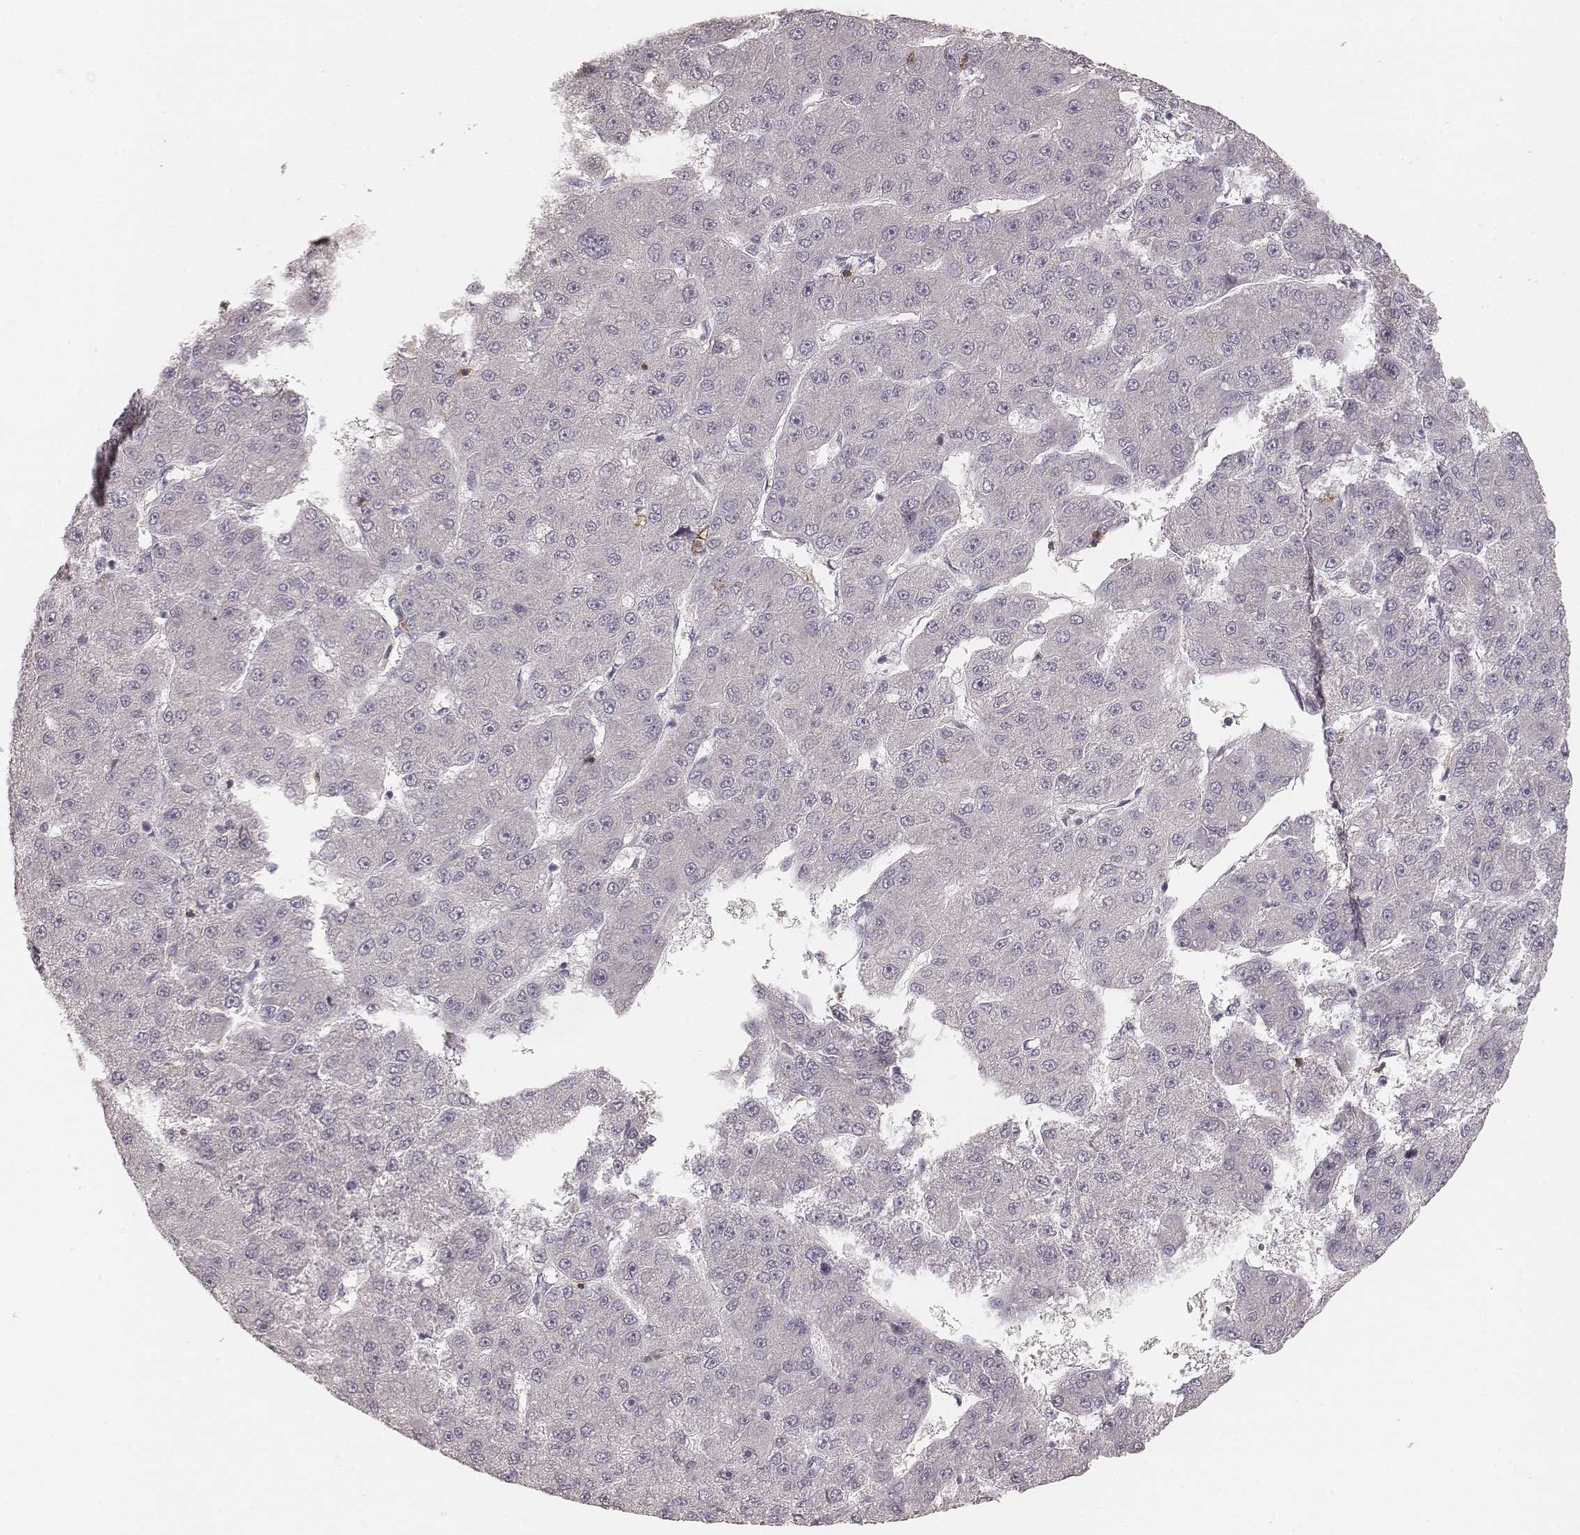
{"staining": {"intensity": "negative", "quantity": "none", "location": "none"}, "tissue": "liver cancer", "cell_type": "Tumor cells", "image_type": "cancer", "snomed": [{"axis": "morphology", "description": "Carcinoma, Hepatocellular, NOS"}, {"axis": "topography", "description": "Liver"}], "caption": "A photomicrograph of human liver hepatocellular carcinoma is negative for staining in tumor cells. Nuclei are stained in blue.", "gene": "CD8A", "patient": {"sex": "male", "age": 67}}